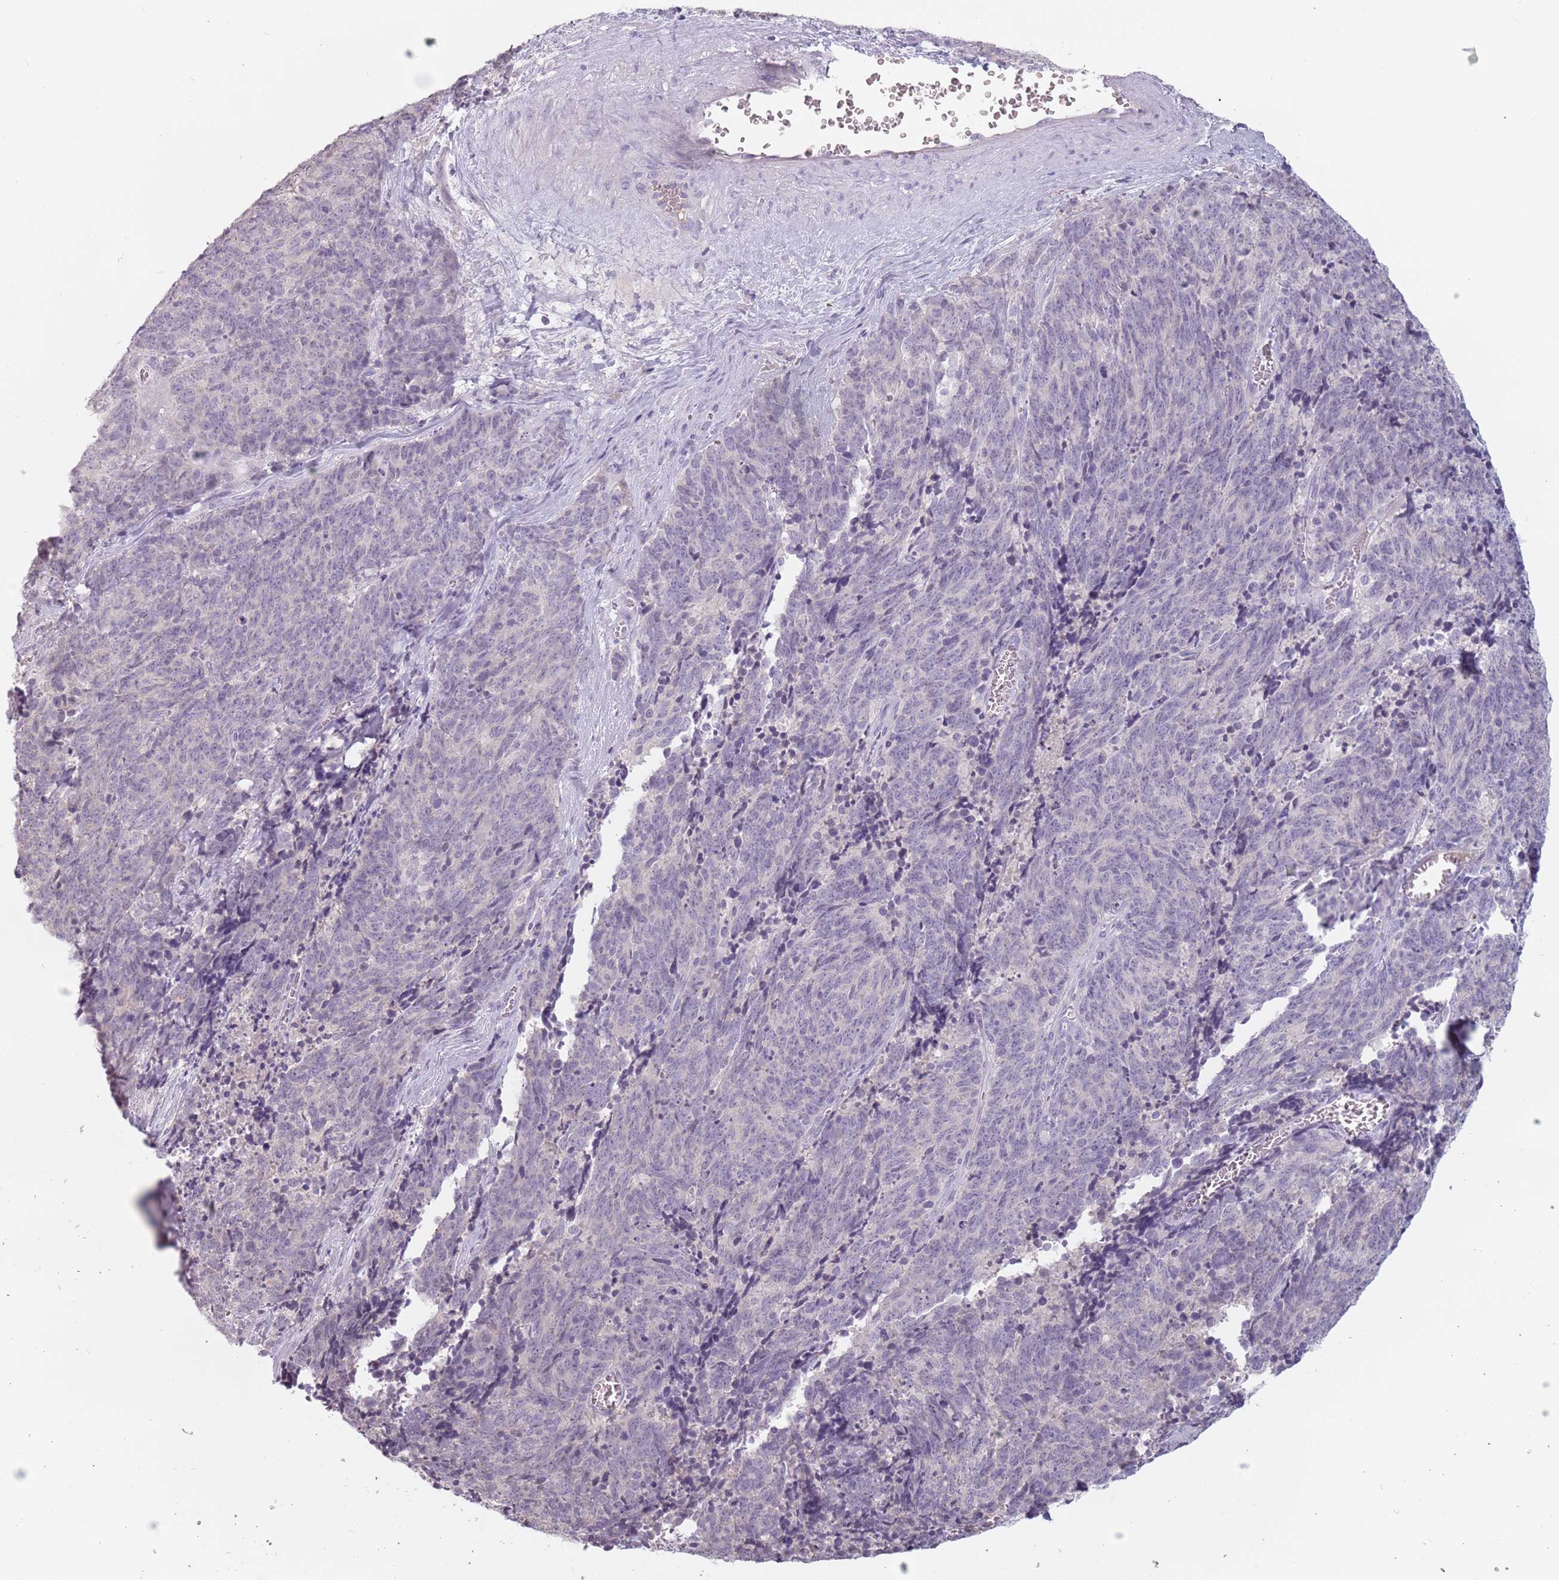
{"staining": {"intensity": "negative", "quantity": "none", "location": "none"}, "tissue": "cervical cancer", "cell_type": "Tumor cells", "image_type": "cancer", "snomed": [{"axis": "morphology", "description": "Squamous cell carcinoma, NOS"}, {"axis": "topography", "description": "Cervix"}], "caption": "Squamous cell carcinoma (cervical) stained for a protein using immunohistochemistry (IHC) reveals no positivity tumor cells.", "gene": "CEP19", "patient": {"sex": "female", "age": 29}}